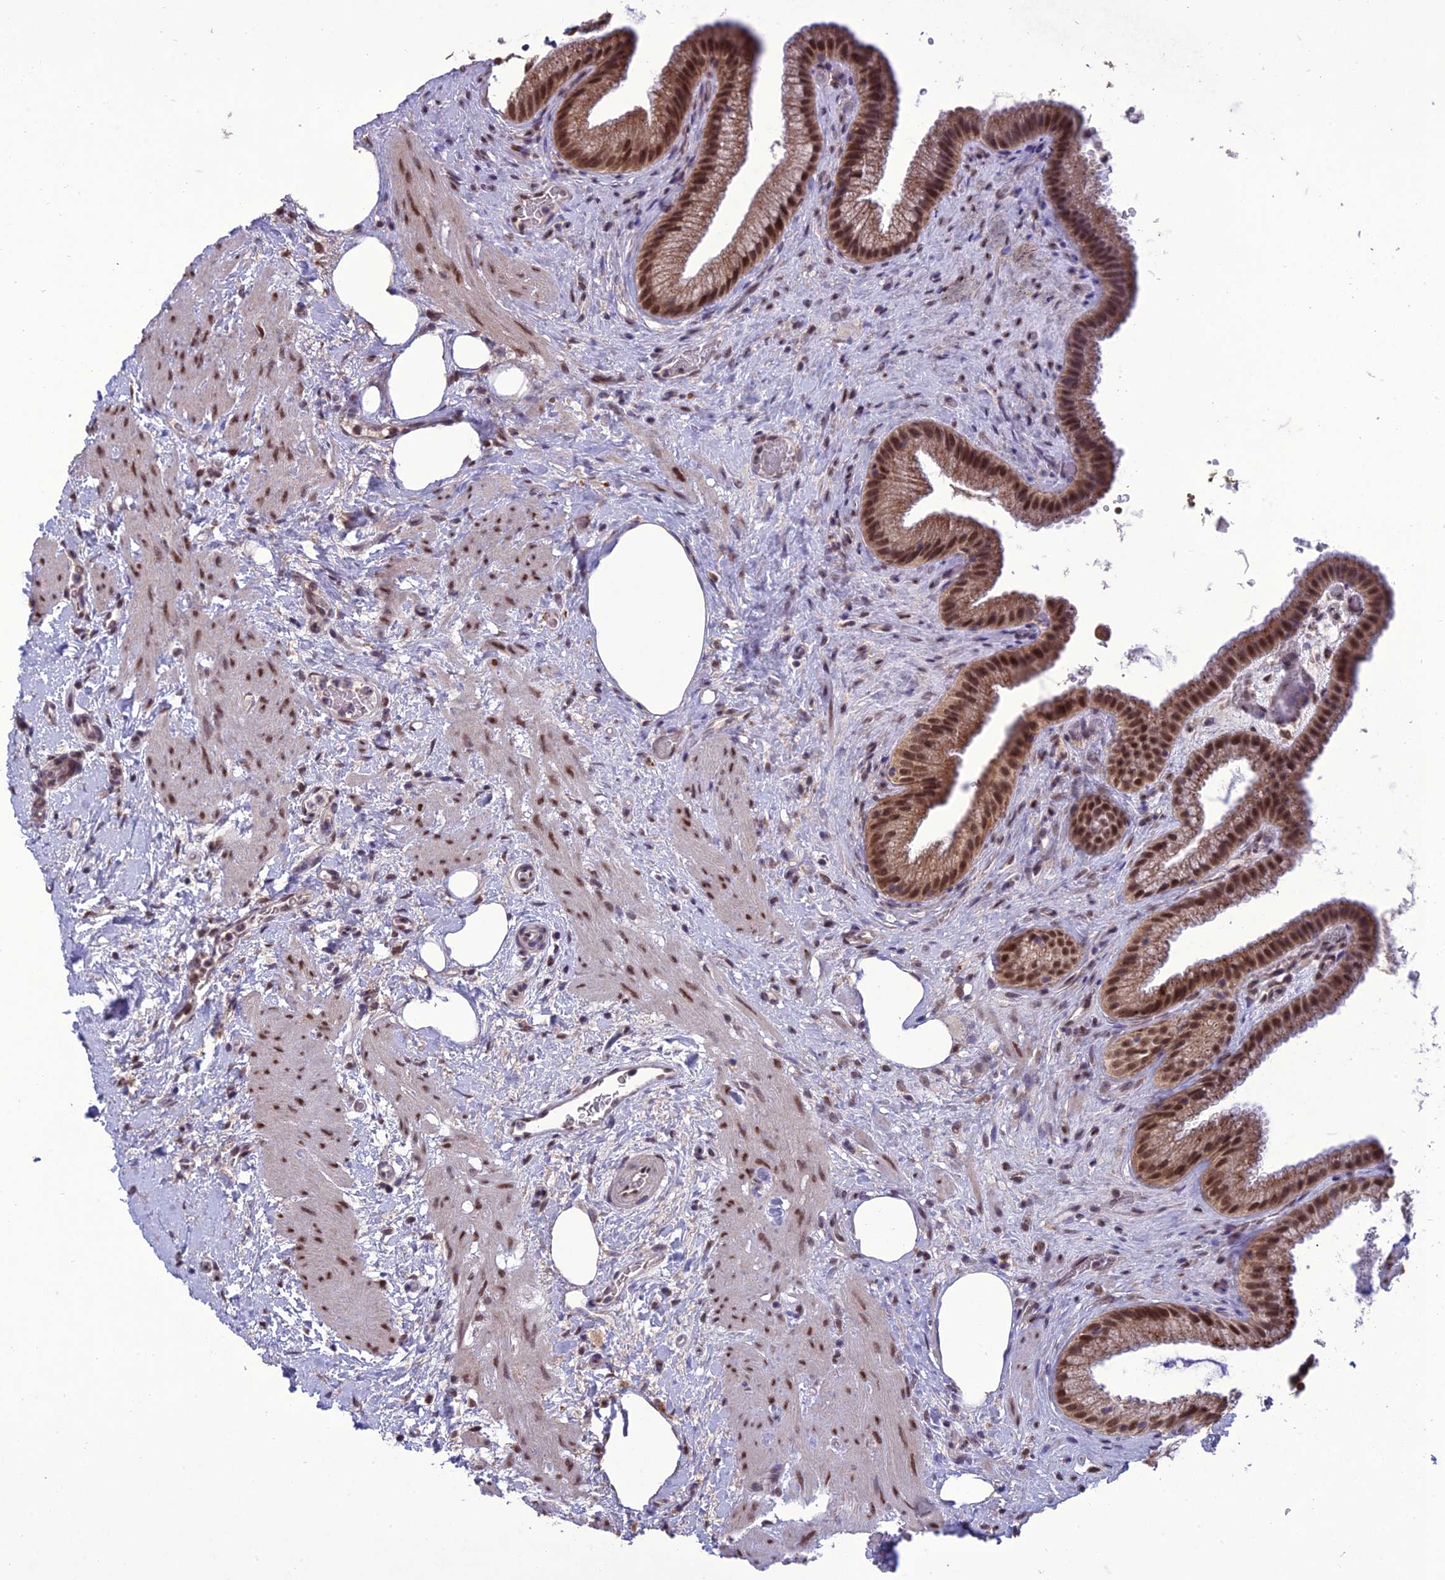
{"staining": {"intensity": "strong", "quantity": ">75%", "location": "cytoplasmic/membranous,nuclear"}, "tissue": "gallbladder", "cell_type": "Glandular cells", "image_type": "normal", "snomed": [{"axis": "morphology", "description": "Normal tissue, NOS"}, {"axis": "morphology", "description": "Inflammation, NOS"}, {"axis": "topography", "description": "Gallbladder"}], "caption": "Strong cytoplasmic/membranous,nuclear positivity for a protein is identified in approximately >75% of glandular cells of normal gallbladder using IHC.", "gene": "RANBP3", "patient": {"sex": "male", "age": 51}}